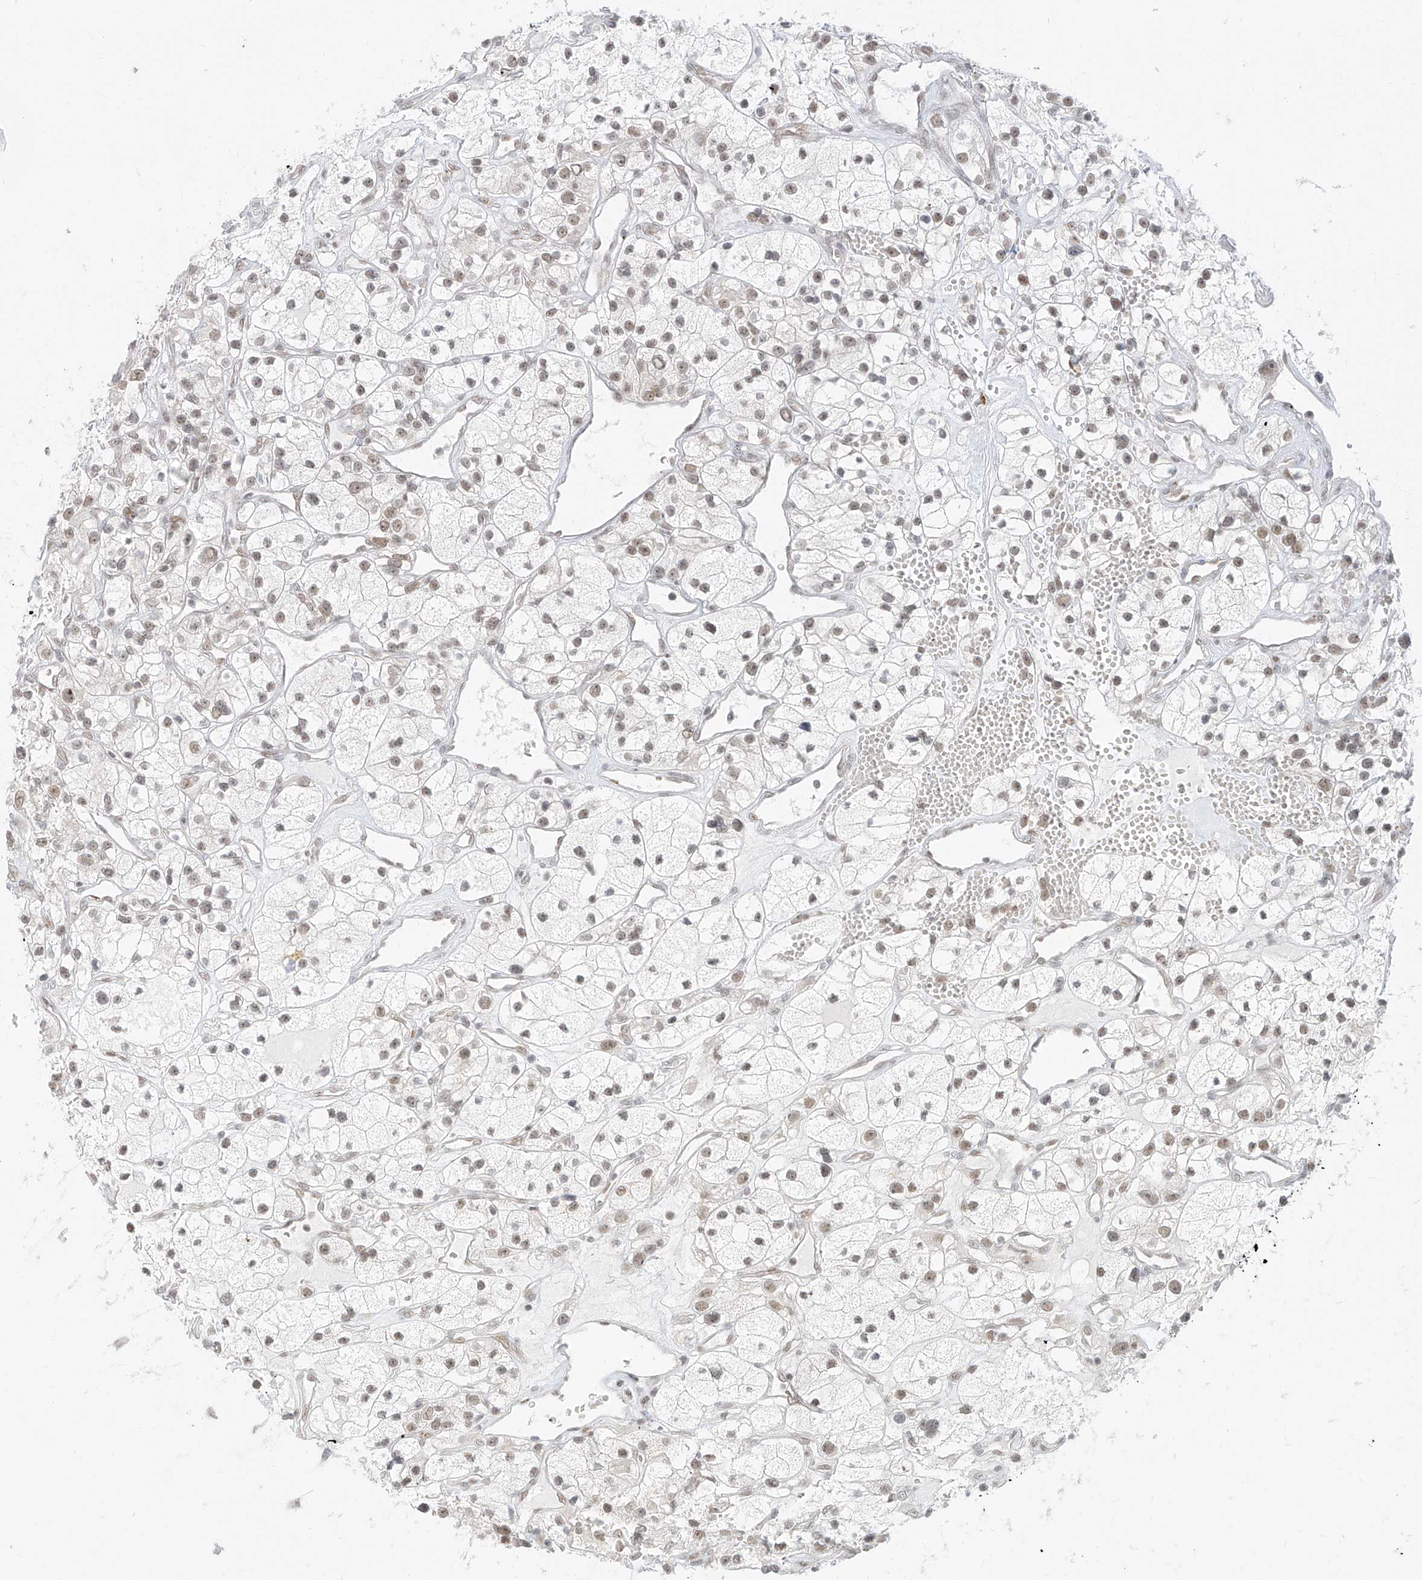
{"staining": {"intensity": "weak", "quantity": ">75%", "location": "nuclear"}, "tissue": "renal cancer", "cell_type": "Tumor cells", "image_type": "cancer", "snomed": [{"axis": "morphology", "description": "Adenocarcinoma, NOS"}, {"axis": "topography", "description": "Kidney"}], "caption": "Immunohistochemistry (IHC) photomicrograph of human renal cancer (adenocarcinoma) stained for a protein (brown), which demonstrates low levels of weak nuclear staining in approximately >75% of tumor cells.", "gene": "SUPT5H", "patient": {"sex": "female", "age": 57}}